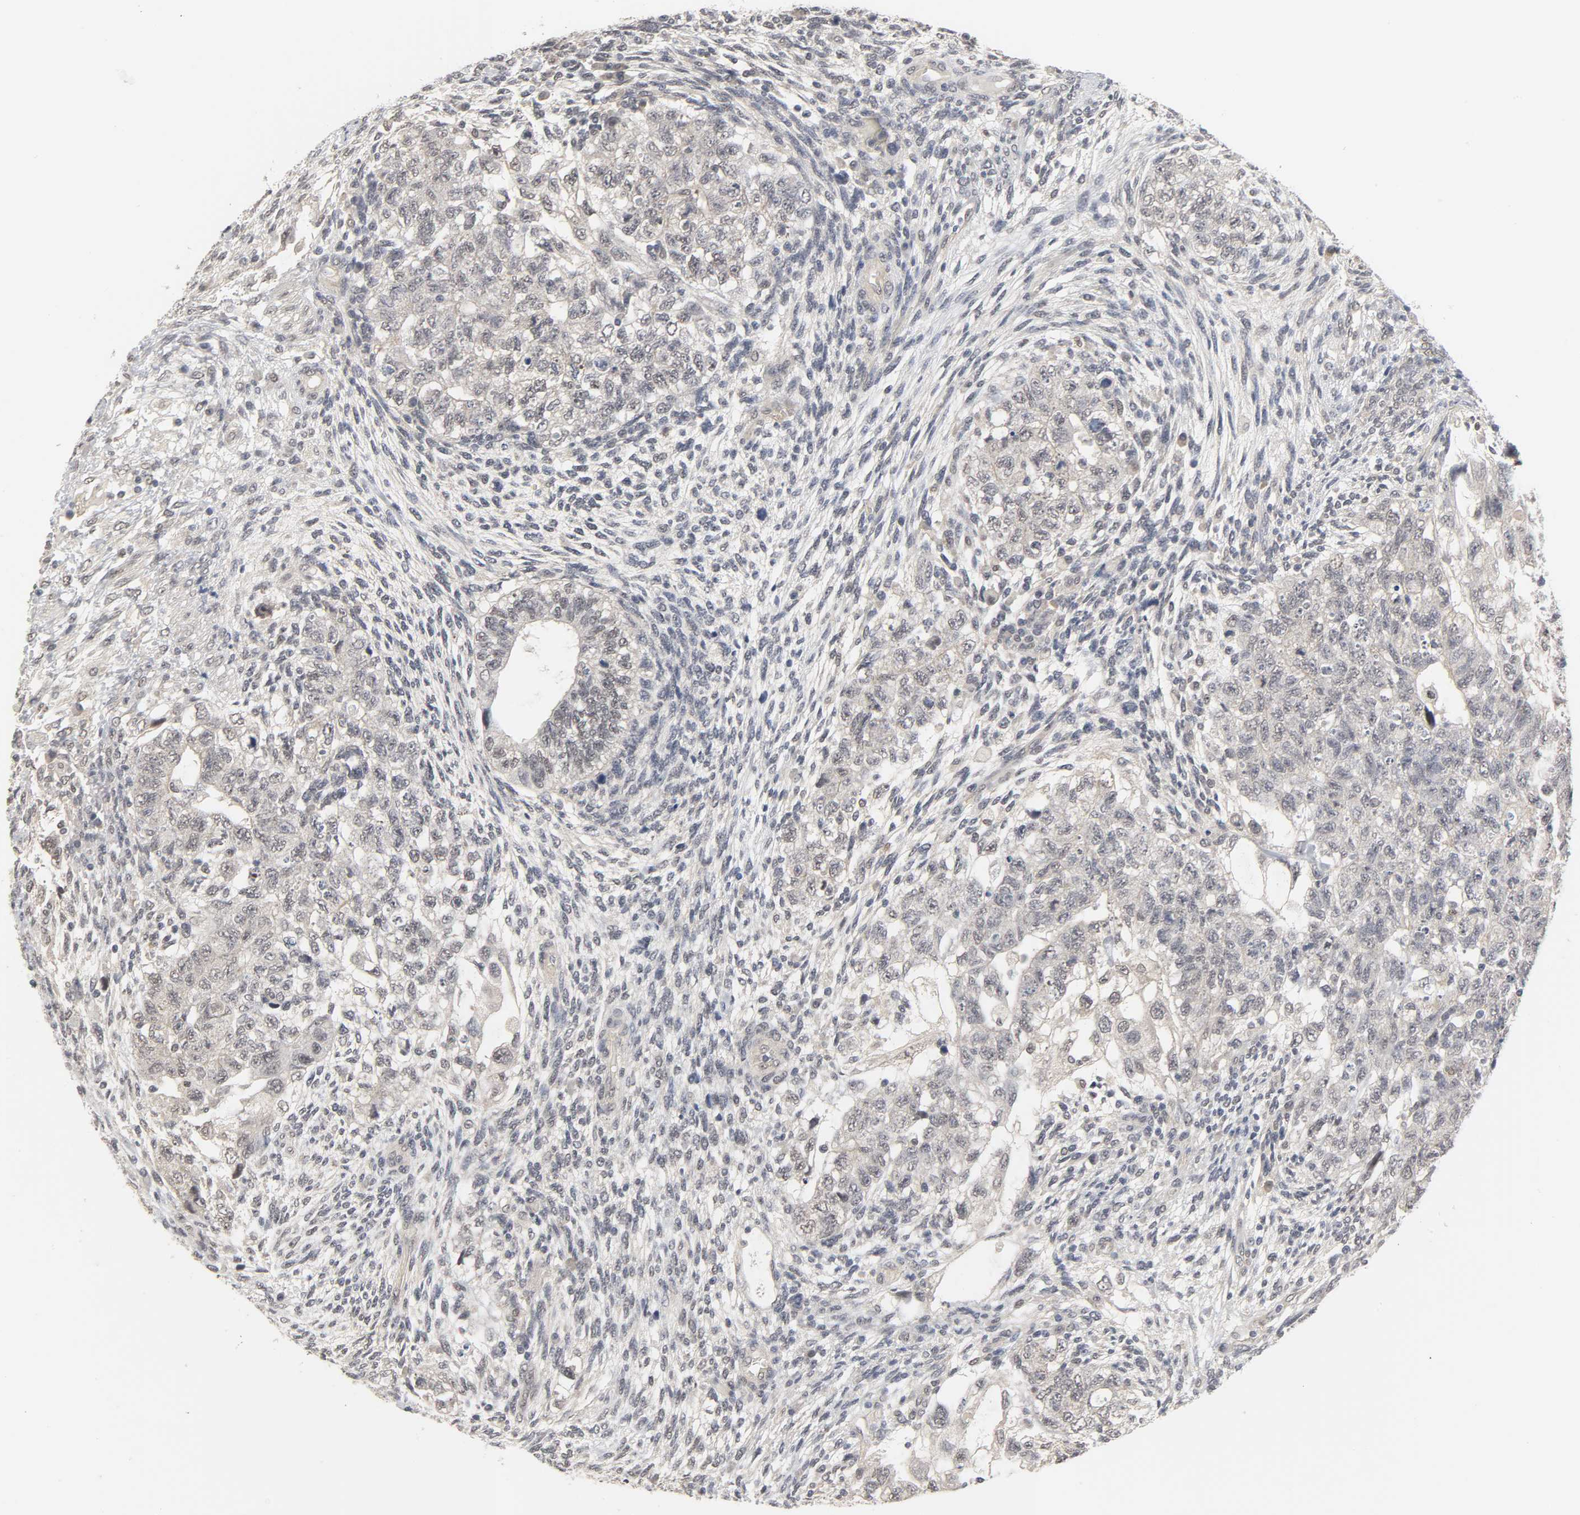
{"staining": {"intensity": "negative", "quantity": "none", "location": "none"}, "tissue": "testis cancer", "cell_type": "Tumor cells", "image_type": "cancer", "snomed": [{"axis": "morphology", "description": "Normal tissue, NOS"}, {"axis": "morphology", "description": "Carcinoma, Embryonal, NOS"}, {"axis": "topography", "description": "Testis"}], "caption": "DAB (3,3'-diaminobenzidine) immunohistochemical staining of testis cancer reveals no significant positivity in tumor cells. Nuclei are stained in blue.", "gene": "ACSS2", "patient": {"sex": "male", "age": 36}}